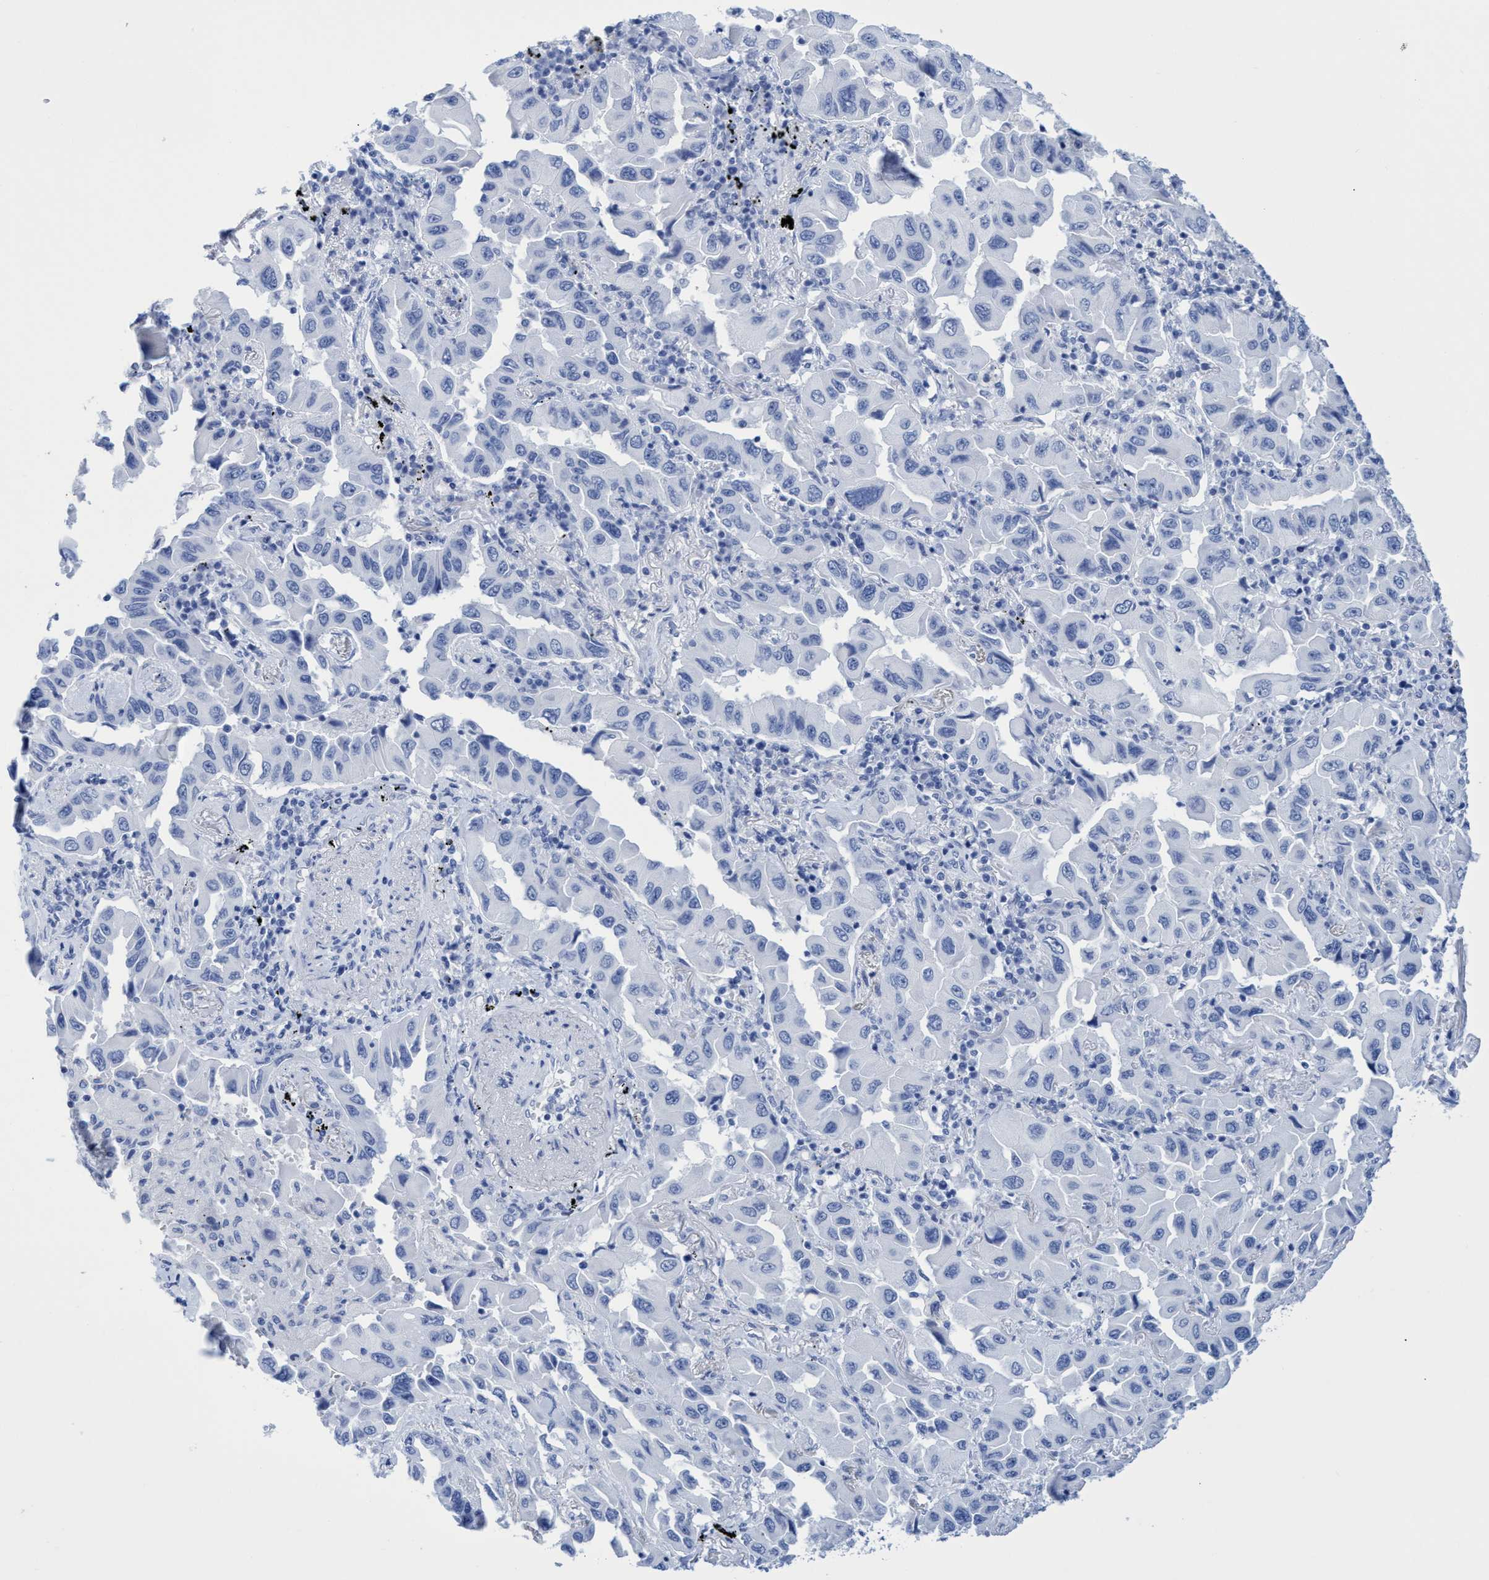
{"staining": {"intensity": "negative", "quantity": "none", "location": "none"}, "tissue": "lung cancer", "cell_type": "Tumor cells", "image_type": "cancer", "snomed": [{"axis": "morphology", "description": "Adenocarcinoma, NOS"}, {"axis": "topography", "description": "Lung"}], "caption": "Histopathology image shows no significant protein positivity in tumor cells of lung cancer. (Immunohistochemistry (ihc), brightfield microscopy, high magnification).", "gene": "INSL6", "patient": {"sex": "female", "age": 65}}